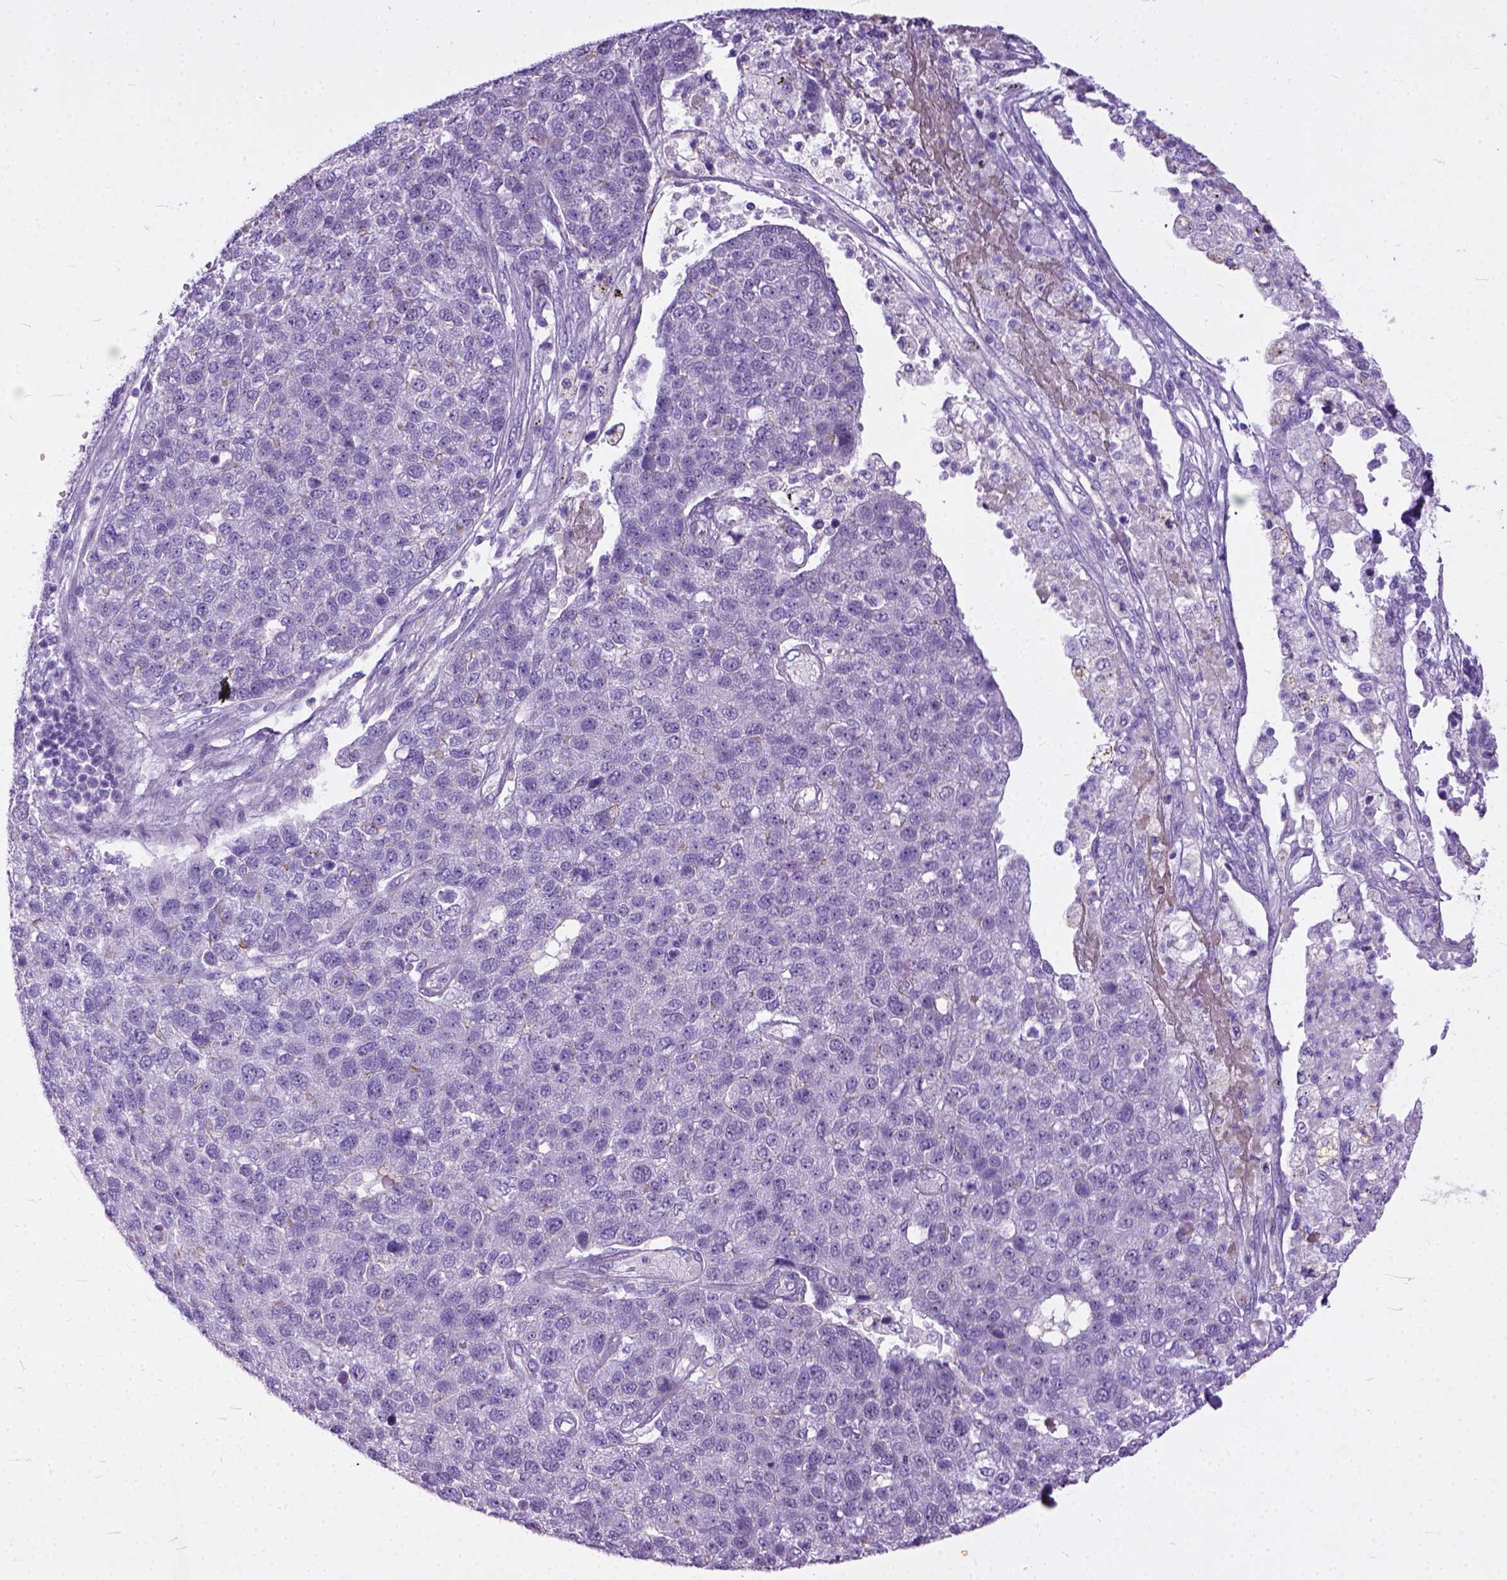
{"staining": {"intensity": "negative", "quantity": "none", "location": "none"}, "tissue": "pancreatic cancer", "cell_type": "Tumor cells", "image_type": "cancer", "snomed": [{"axis": "morphology", "description": "Adenocarcinoma, NOS"}, {"axis": "topography", "description": "Pancreas"}], "caption": "Immunohistochemical staining of human adenocarcinoma (pancreatic) shows no significant staining in tumor cells.", "gene": "ADGRF1", "patient": {"sex": "female", "age": 61}}